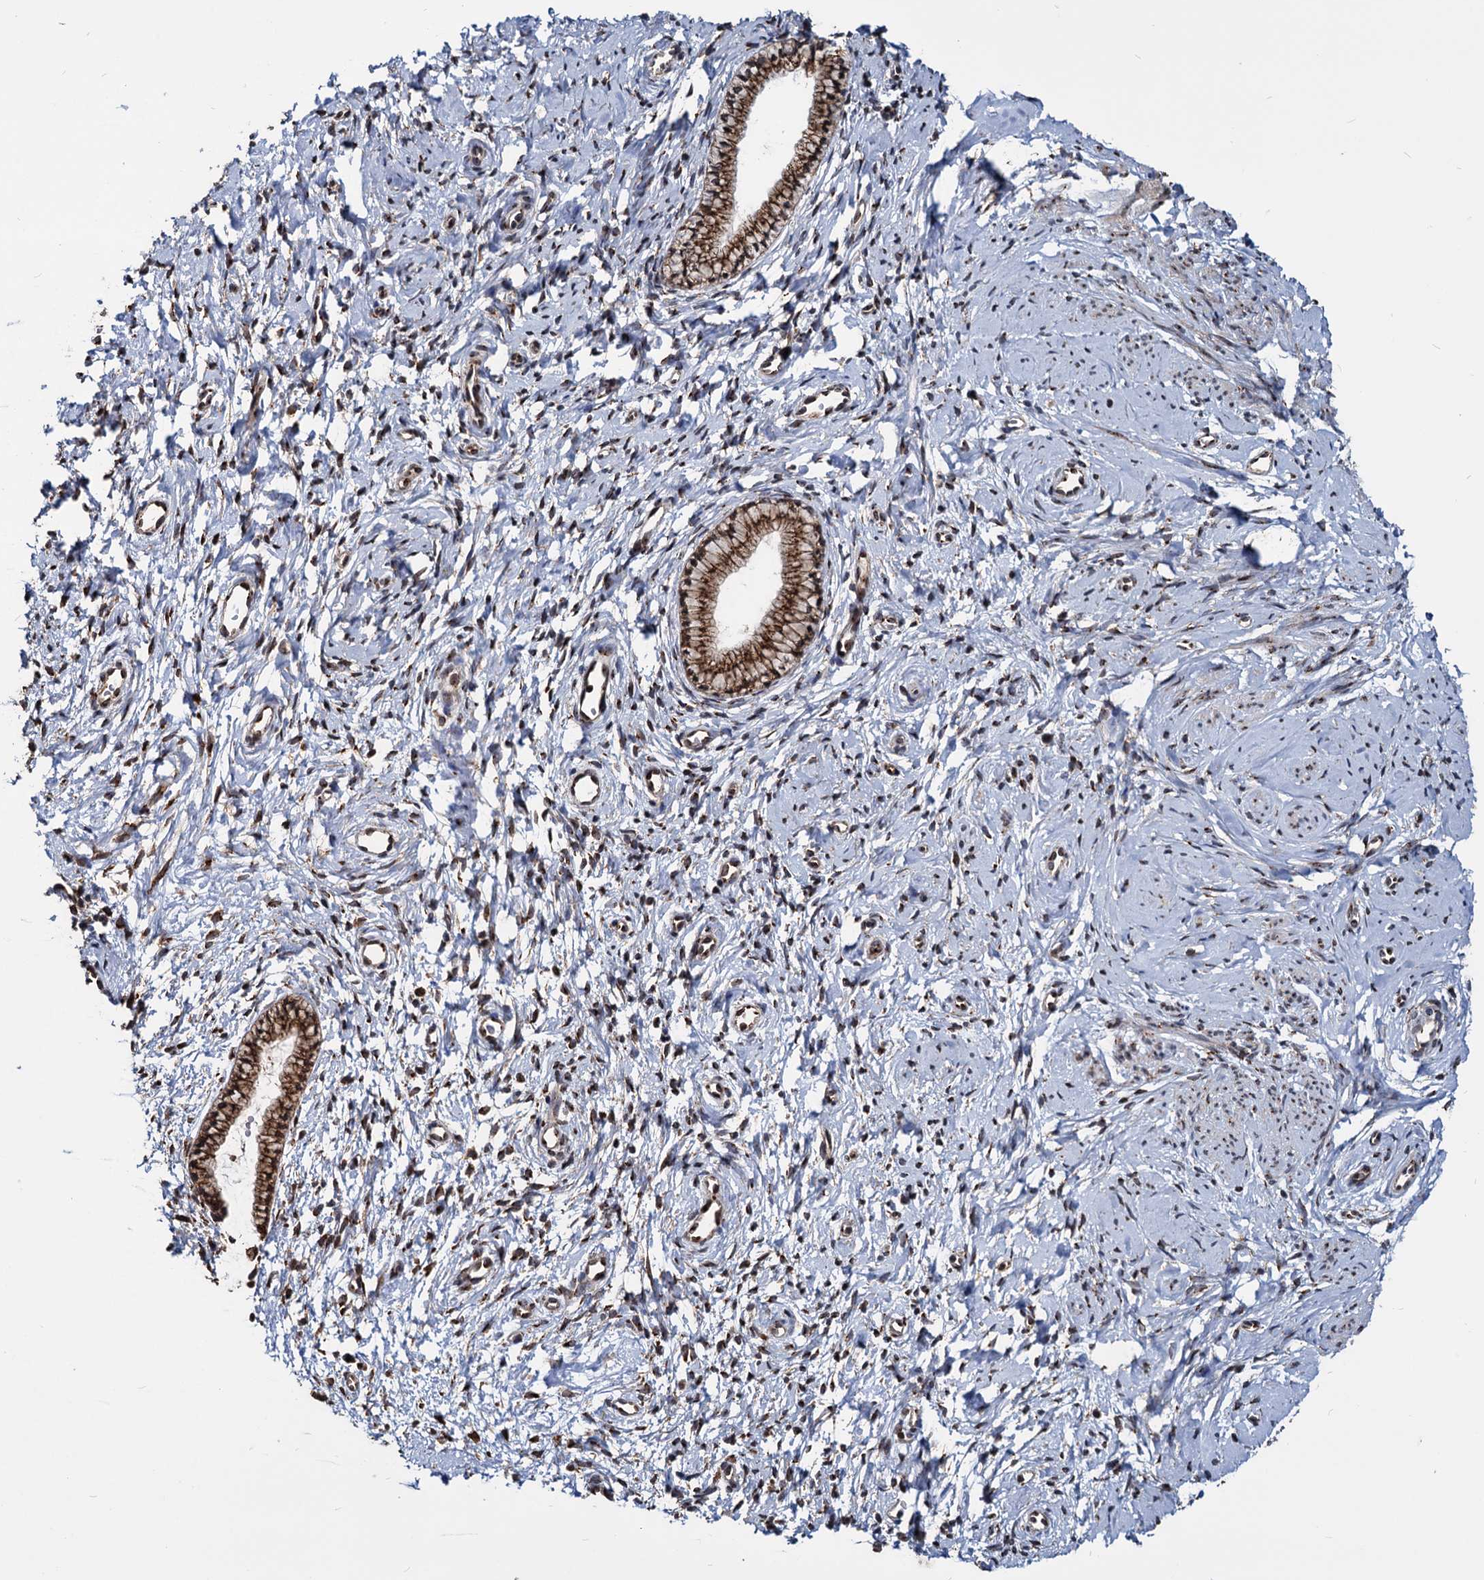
{"staining": {"intensity": "strong", "quantity": ">75%", "location": "cytoplasmic/membranous,nuclear"}, "tissue": "cervix", "cell_type": "Glandular cells", "image_type": "normal", "snomed": [{"axis": "morphology", "description": "Normal tissue, NOS"}, {"axis": "topography", "description": "Cervix"}], "caption": "A photomicrograph of cervix stained for a protein reveals strong cytoplasmic/membranous,nuclear brown staining in glandular cells. (DAB IHC, brown staining for protein, blue staining for nuclei).", "gene": "SAAL1", "patient": {"sex": "female", "age": 57}}